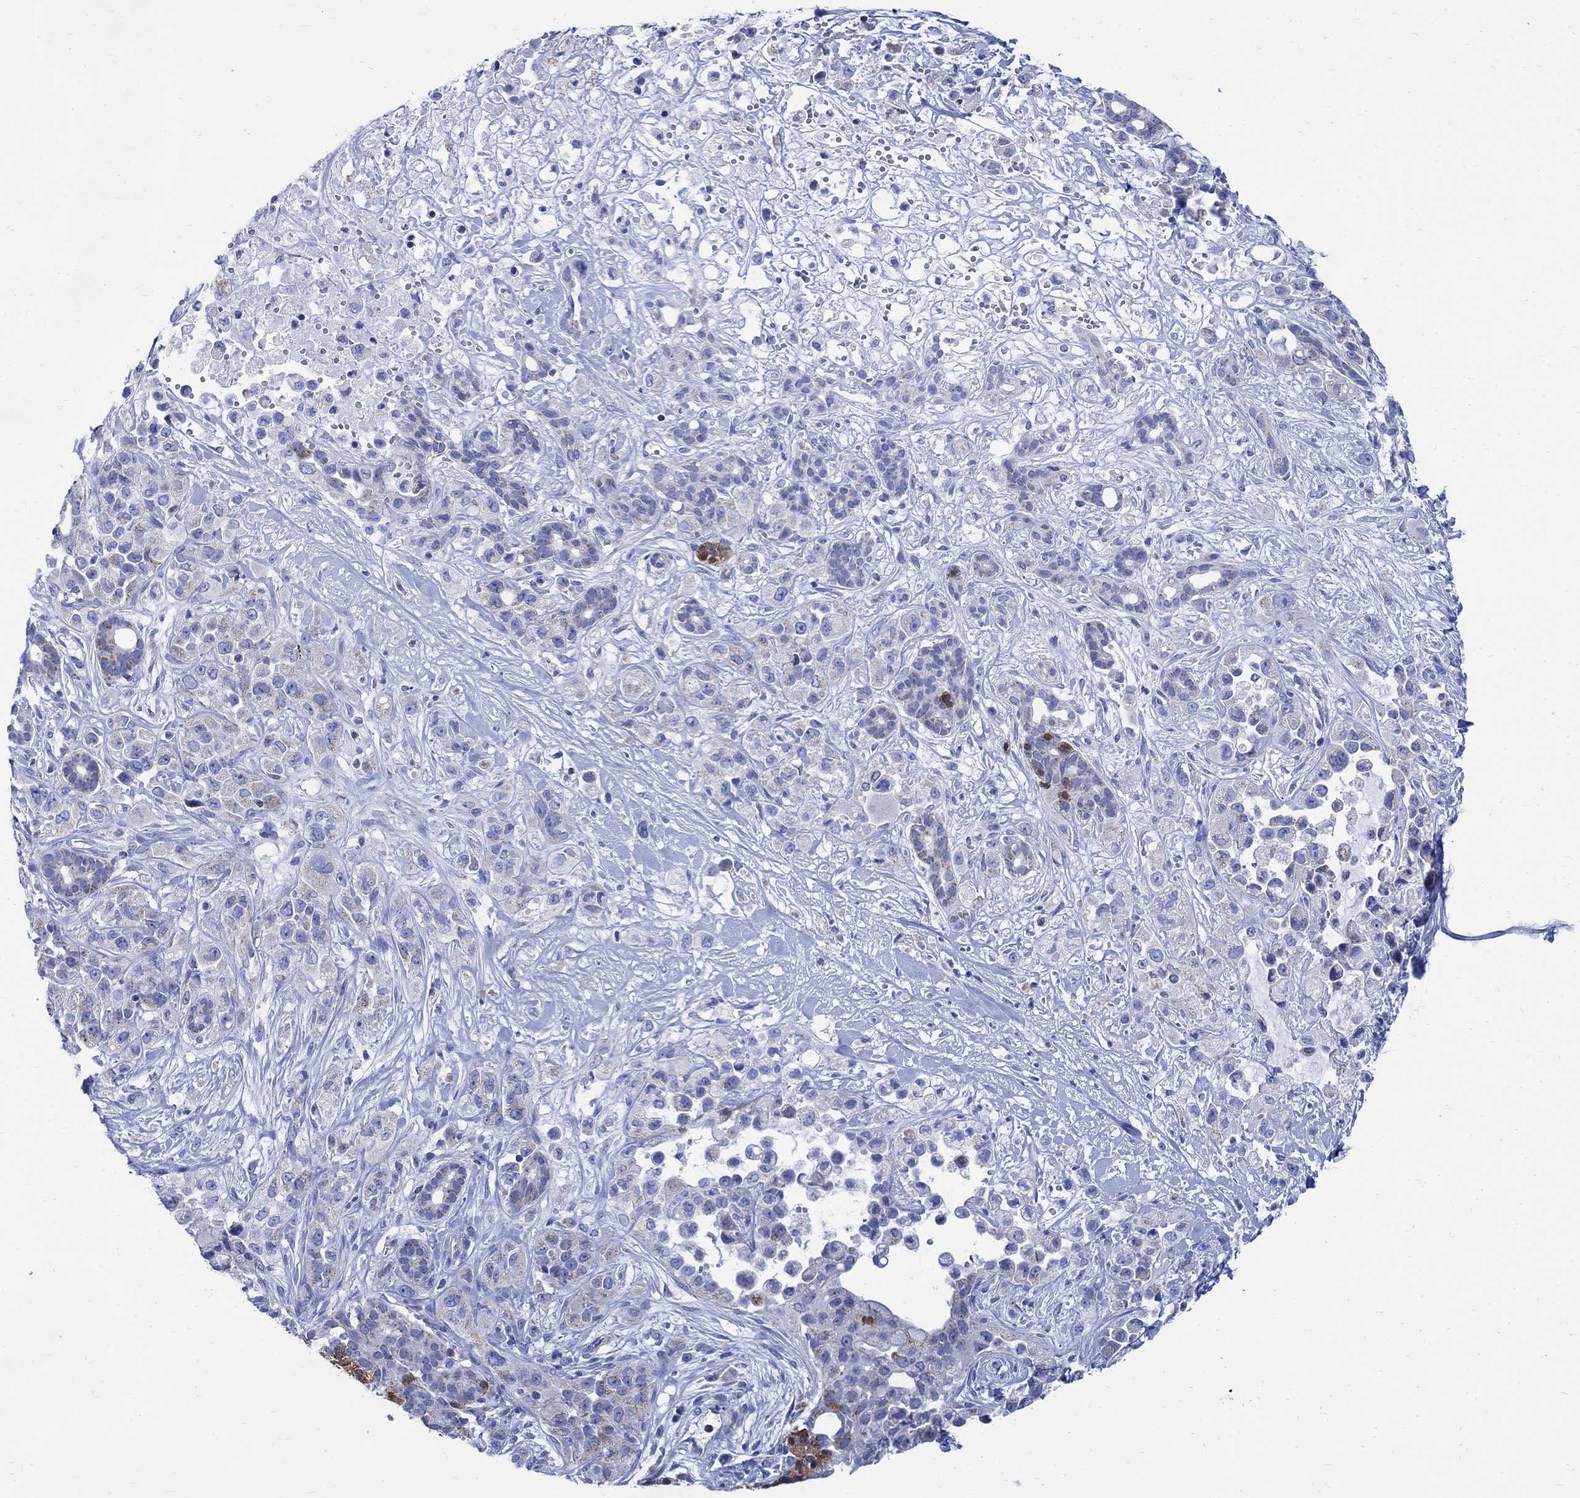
{"staining": {"intensity": "moderate", "quantity": "<25%", "location": "cytoplasmic/membranous"}, "tissue": "pancreatic cancer", "cell_type": "Tumor cells", "image_type": "cancer", "snomed": [{"axis": "morphology", "description": "Adenocarcinoma, NOS"}, {"axis": "topography", "description": "Pancreas"}], "caption": "About <25% of tumor cells in pancreatic cancer (adenocarcinoma) exhibit moderate cytoplasmic/membranous protein staining as visualized by brown immunohistochemical staining.", "gene": "CPLX2", "patient": {"sex": "male", "age": 44}}